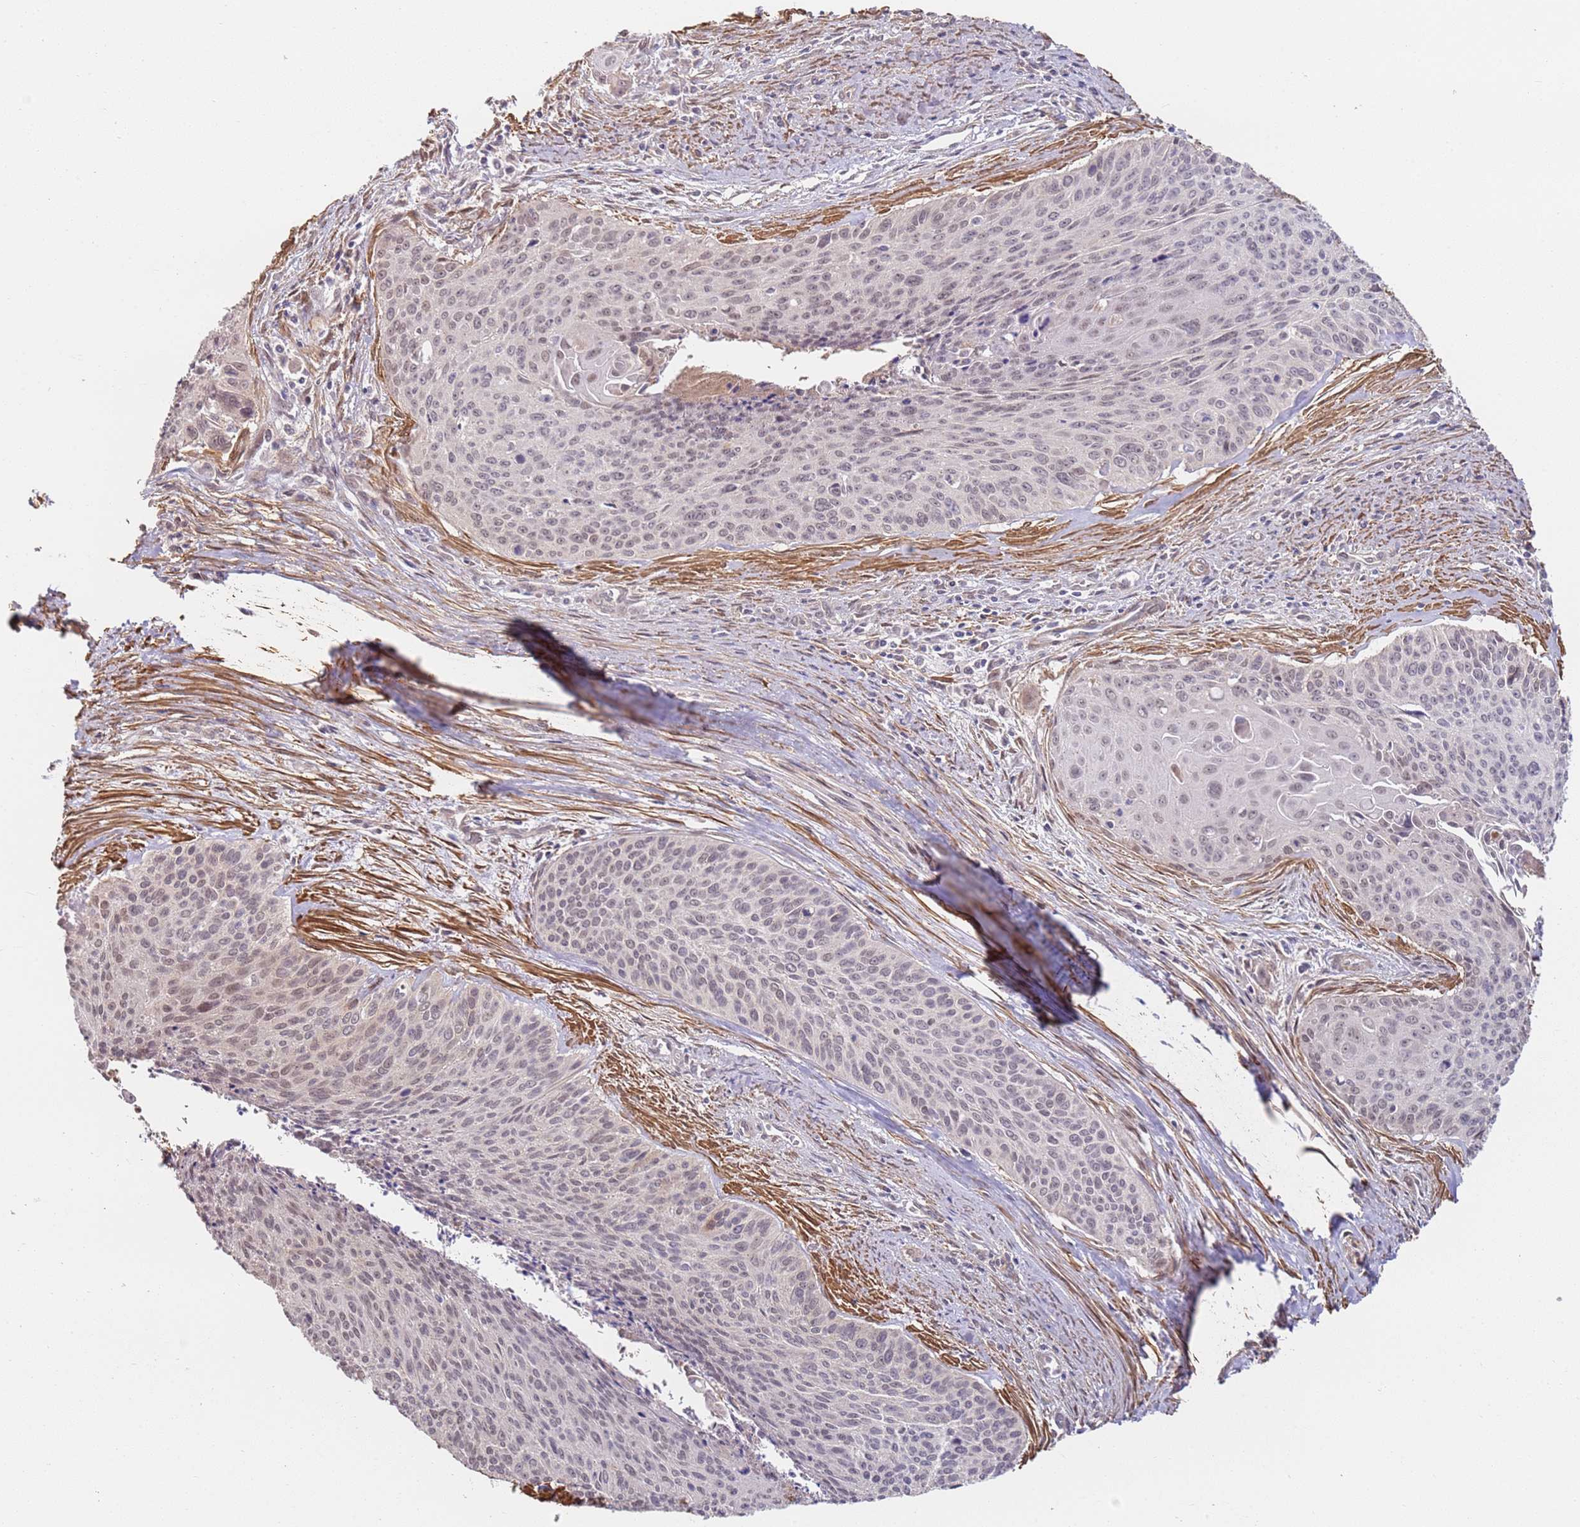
{"staining": {"intensity": "weak", "quantity": "<25%", "location": "nuclear"}, "tissue": "cervical cancer", "cell_type": "Tumor cells", "image_type": "cancer", "snomed": [{"axis": "morphology", "description": "Squamous cell carcinoma, NOS"}, {"axis": "topography", "description": "Cervix"}], "caption": "Tumor cells are negative for protein expression in human cervical cancer.", "gene": "WDR93", "patient": {"sex": "female", "age": 55}}